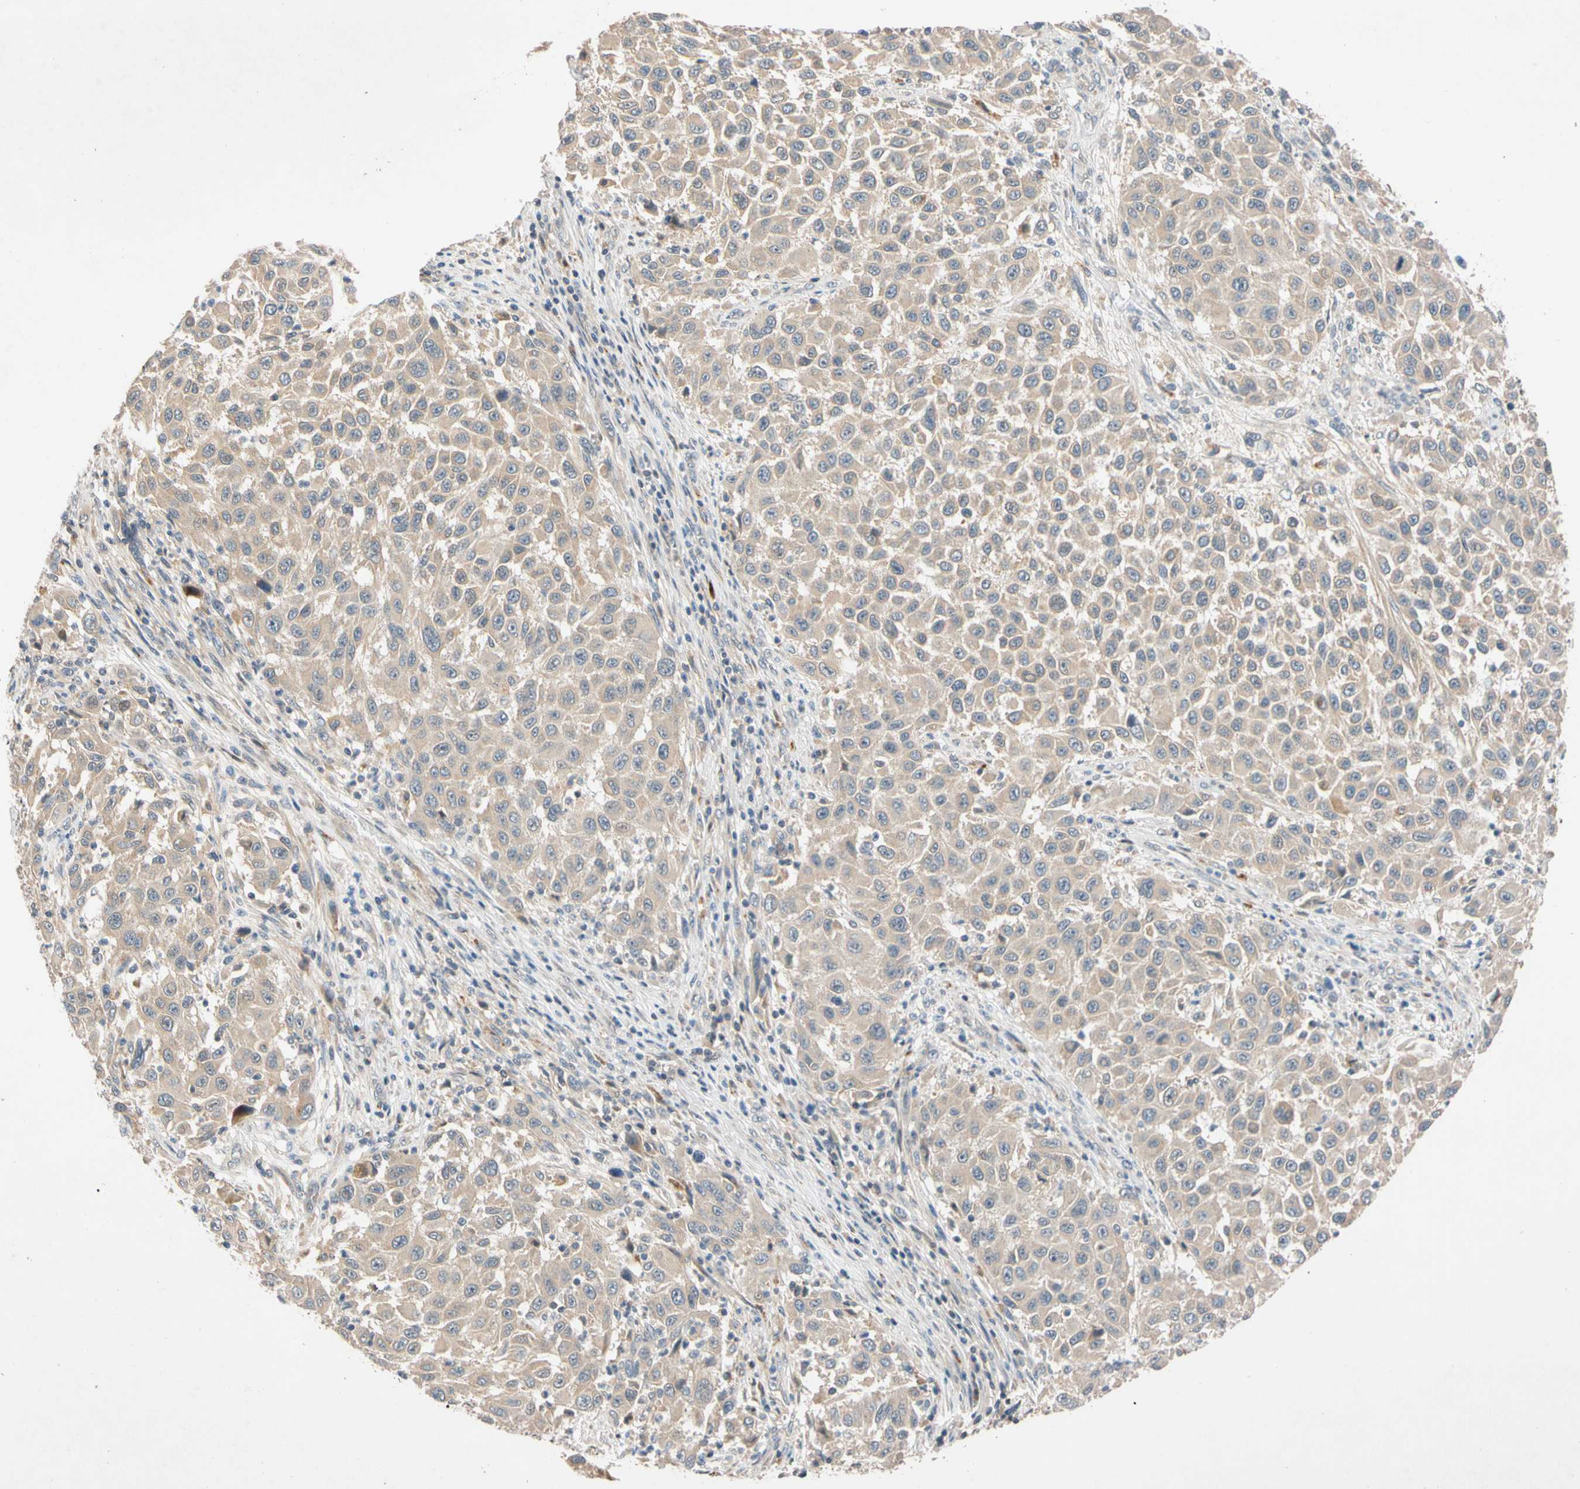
{"staining": {"intensity": "weak", "quantity": "25%-75%", "location": "cytoplasmic/membranous"}, "tissue": "melanoma", "cell_type": "Tumor cells", "image_type": "cancer", "snomed": [{"axis": "morphology", "description": "Malignant melanoma, Metastatic site"}, {"axis": "topography", "description": "Lymph node"}], "caption": "Weak cytoplasmic/membranous expression is seen in about 25%-75% of tumor cells in melanoma.", "gene": "CNST", "patient": {"sex": "male", "age": 61}}